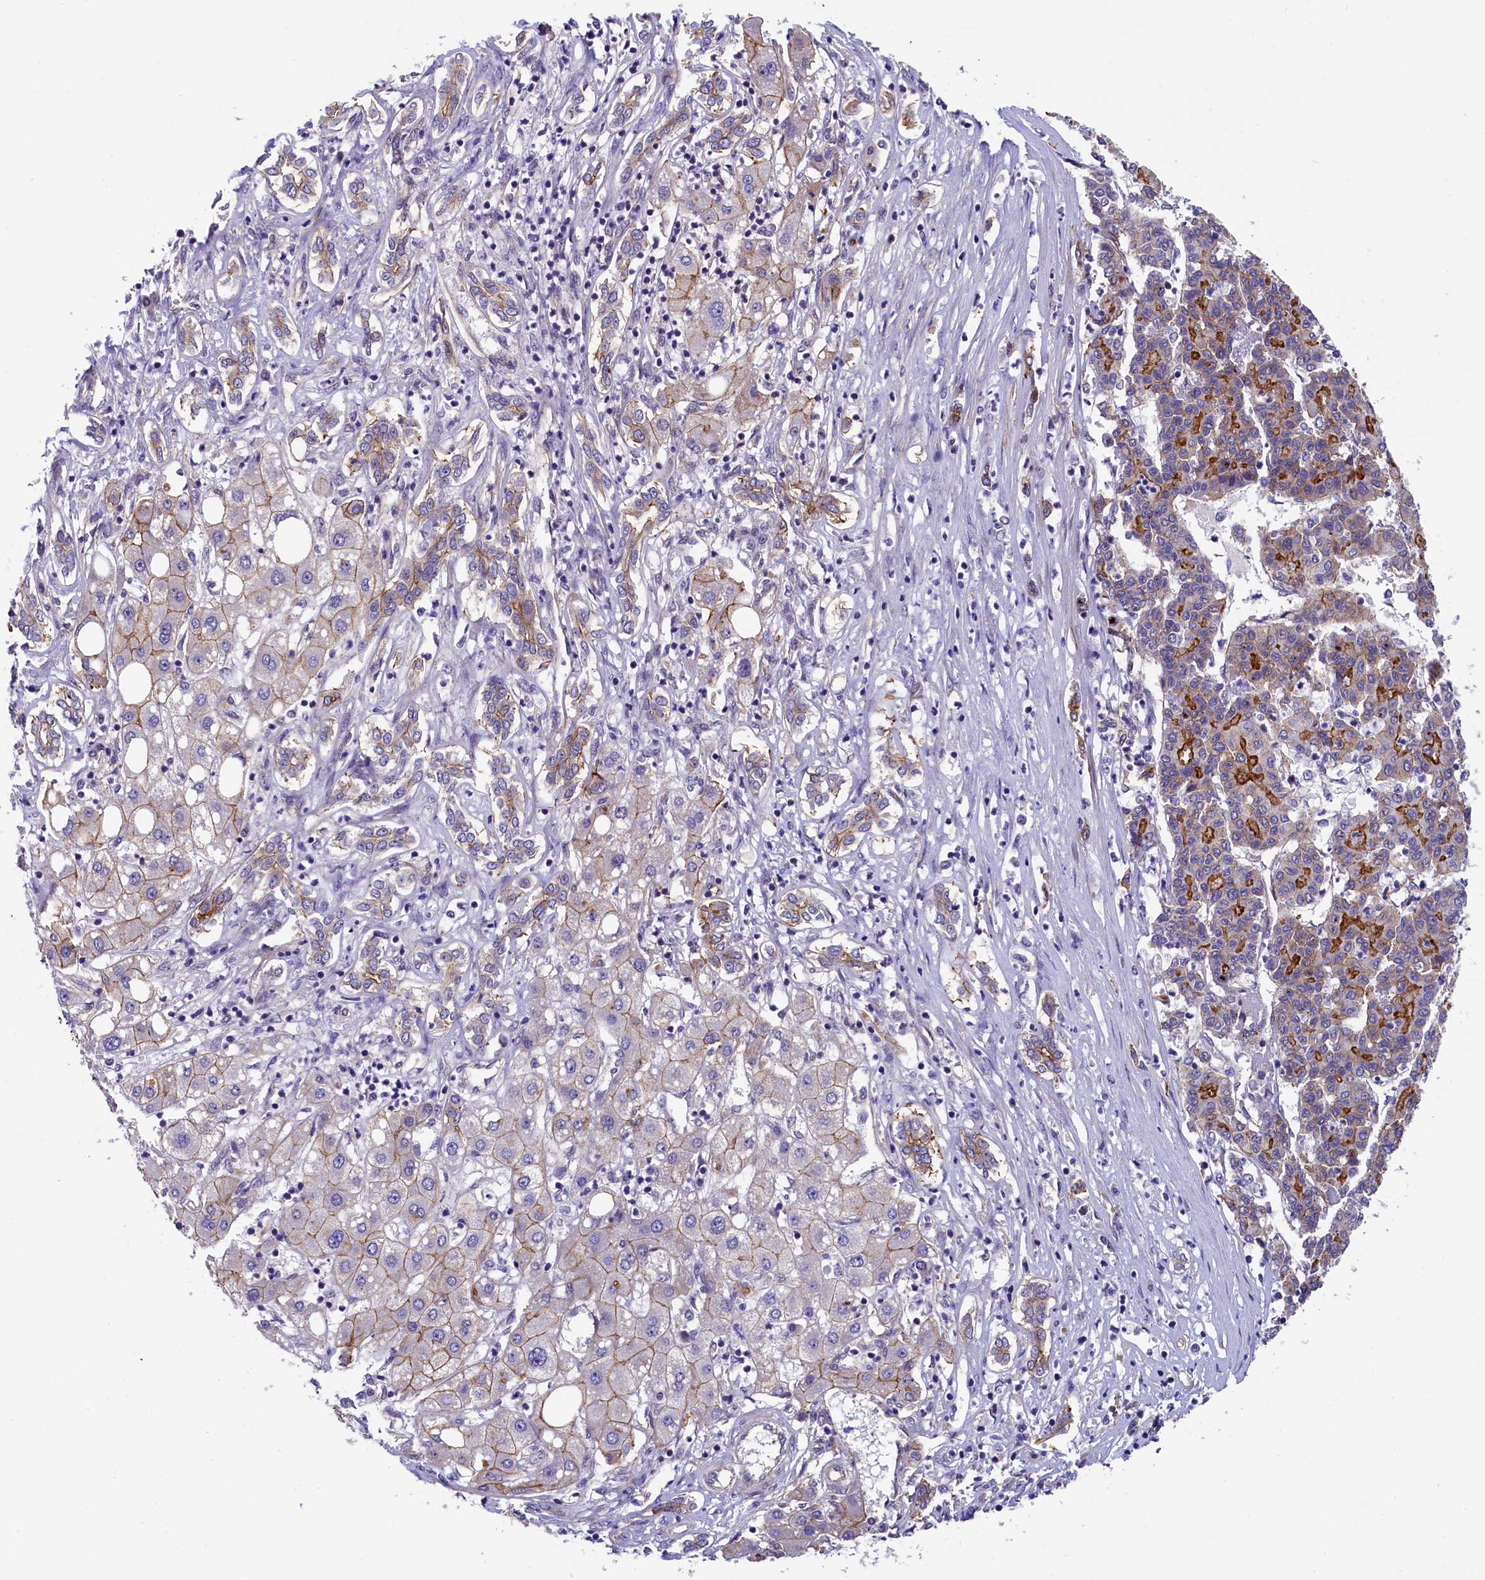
{"staining": {"intensity": "weak", "quantity": "25%-75%", "location": "cytoplasmic/membranous"}, "tissue": "liver cancer", "cell_type": "Tumor cells", "image_type": "cancer", "snomed": [{"axis": "morphology", "description": "Carcinoma, Hepatocellular, NOS"}, {"axis": "topography", "description": "Liver"}], "caption": "Protein staining displays weak cytoplasmic/membranous positivity in approximately 25%-75% of tumor cells in liver hepatocellular carcinoma.", "gene": "ARL14EP", "patient": {"sex": "male", "age": 65}}